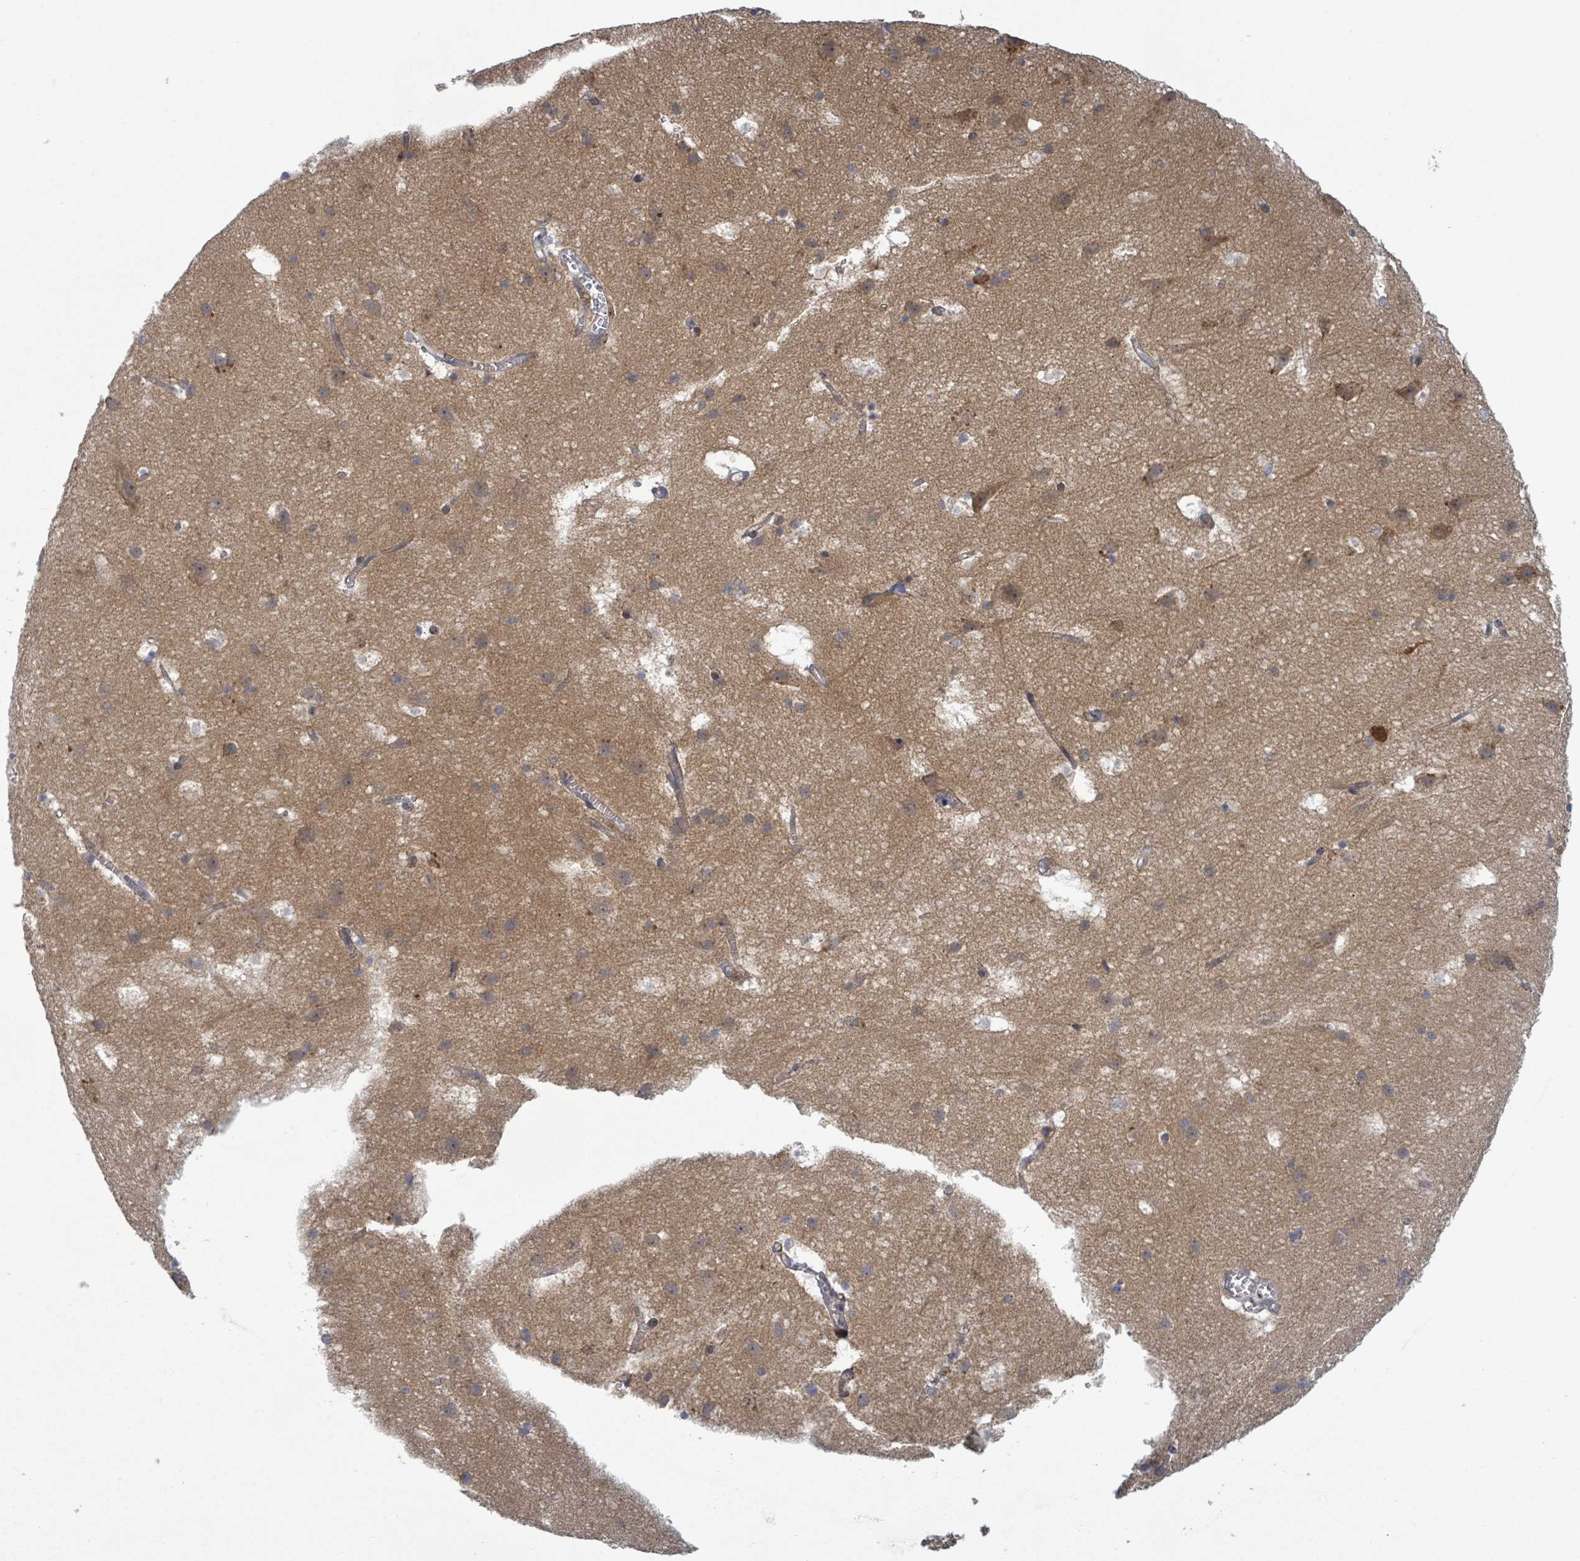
{"staining": {"intensity": "weak", "quantity": "25%-75%", "location": "cytoplasmic/membranous"}, "tissue": "cerebral cortex", "cell_type": "Endothelial cells", "image_type": "normal", "snomed": [{"axis": "morphology", "description": "Normal tissue, NOS"}, {"axis": "topography", "description": "Cerebral cortex"}], "caption": "Normal cerebral cortex displays weak cytoplasmic/membranous expression in about 25%-75% of endothelial cells Using DAB (3,3'-diaminobenzidine) (brown) and hematoxylin (blue) stains, captured at high magnification using brightfield microscopy..", "gene": "SHROOM2", "patient": {"sex": "male", "age": 54}}